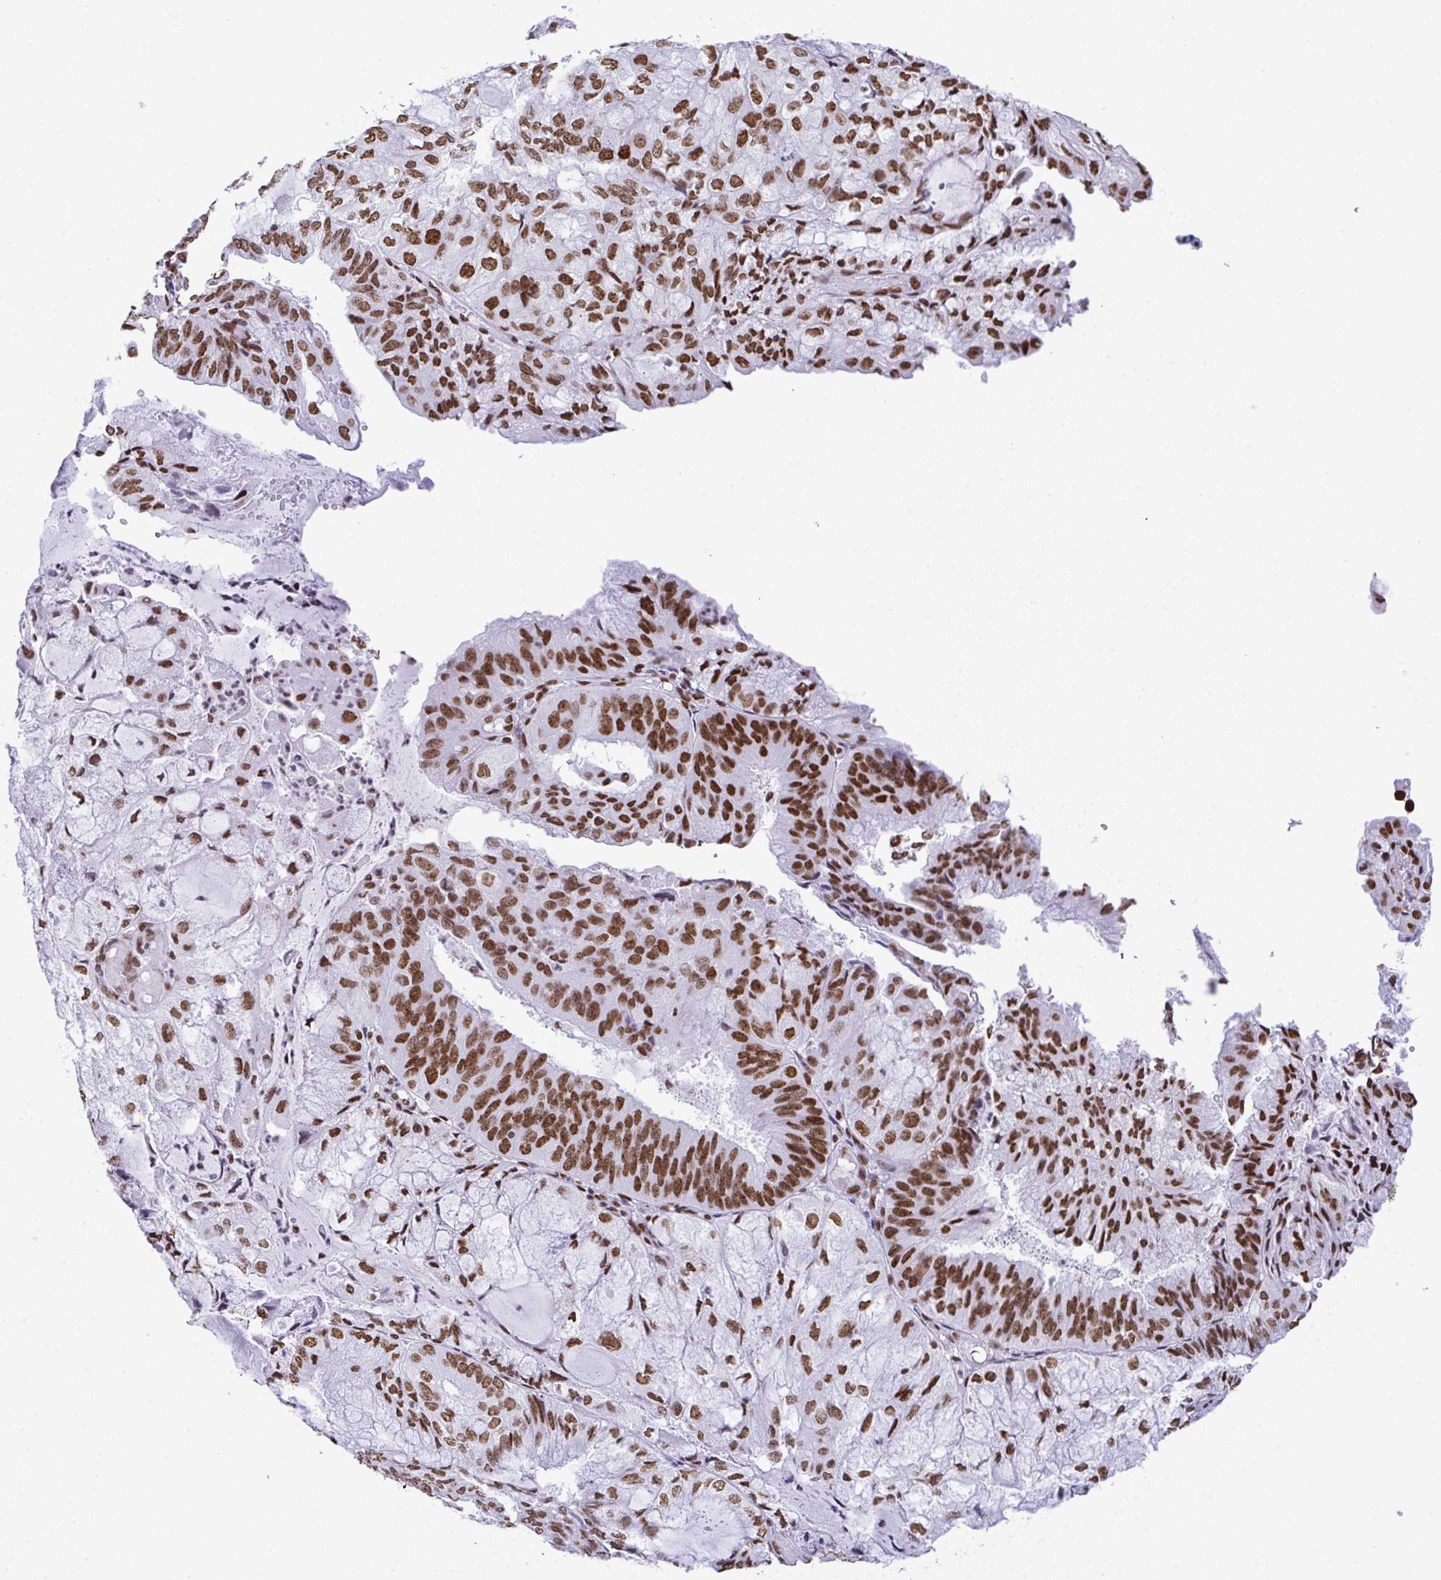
{"staining": {"intensity": "strong", "quantity": ">75%", "location": "nuclear"}, "tissue": "endometrial cancer", "cell_type": "Tumor cells", "image_type": "cancer", "snomed": [{"axis": "morphology", "description": "Adenocarcinoma, NOS"}, {"axis": "topography", "description": "Endometrium"}], "caption": "This is an image of IHC staining of endometrial adenocarcinoma, which shows strong expression in the nuclear of tumor cells.", "gene": "DDX52", "patient": {"sex": "female", "age": 81}}